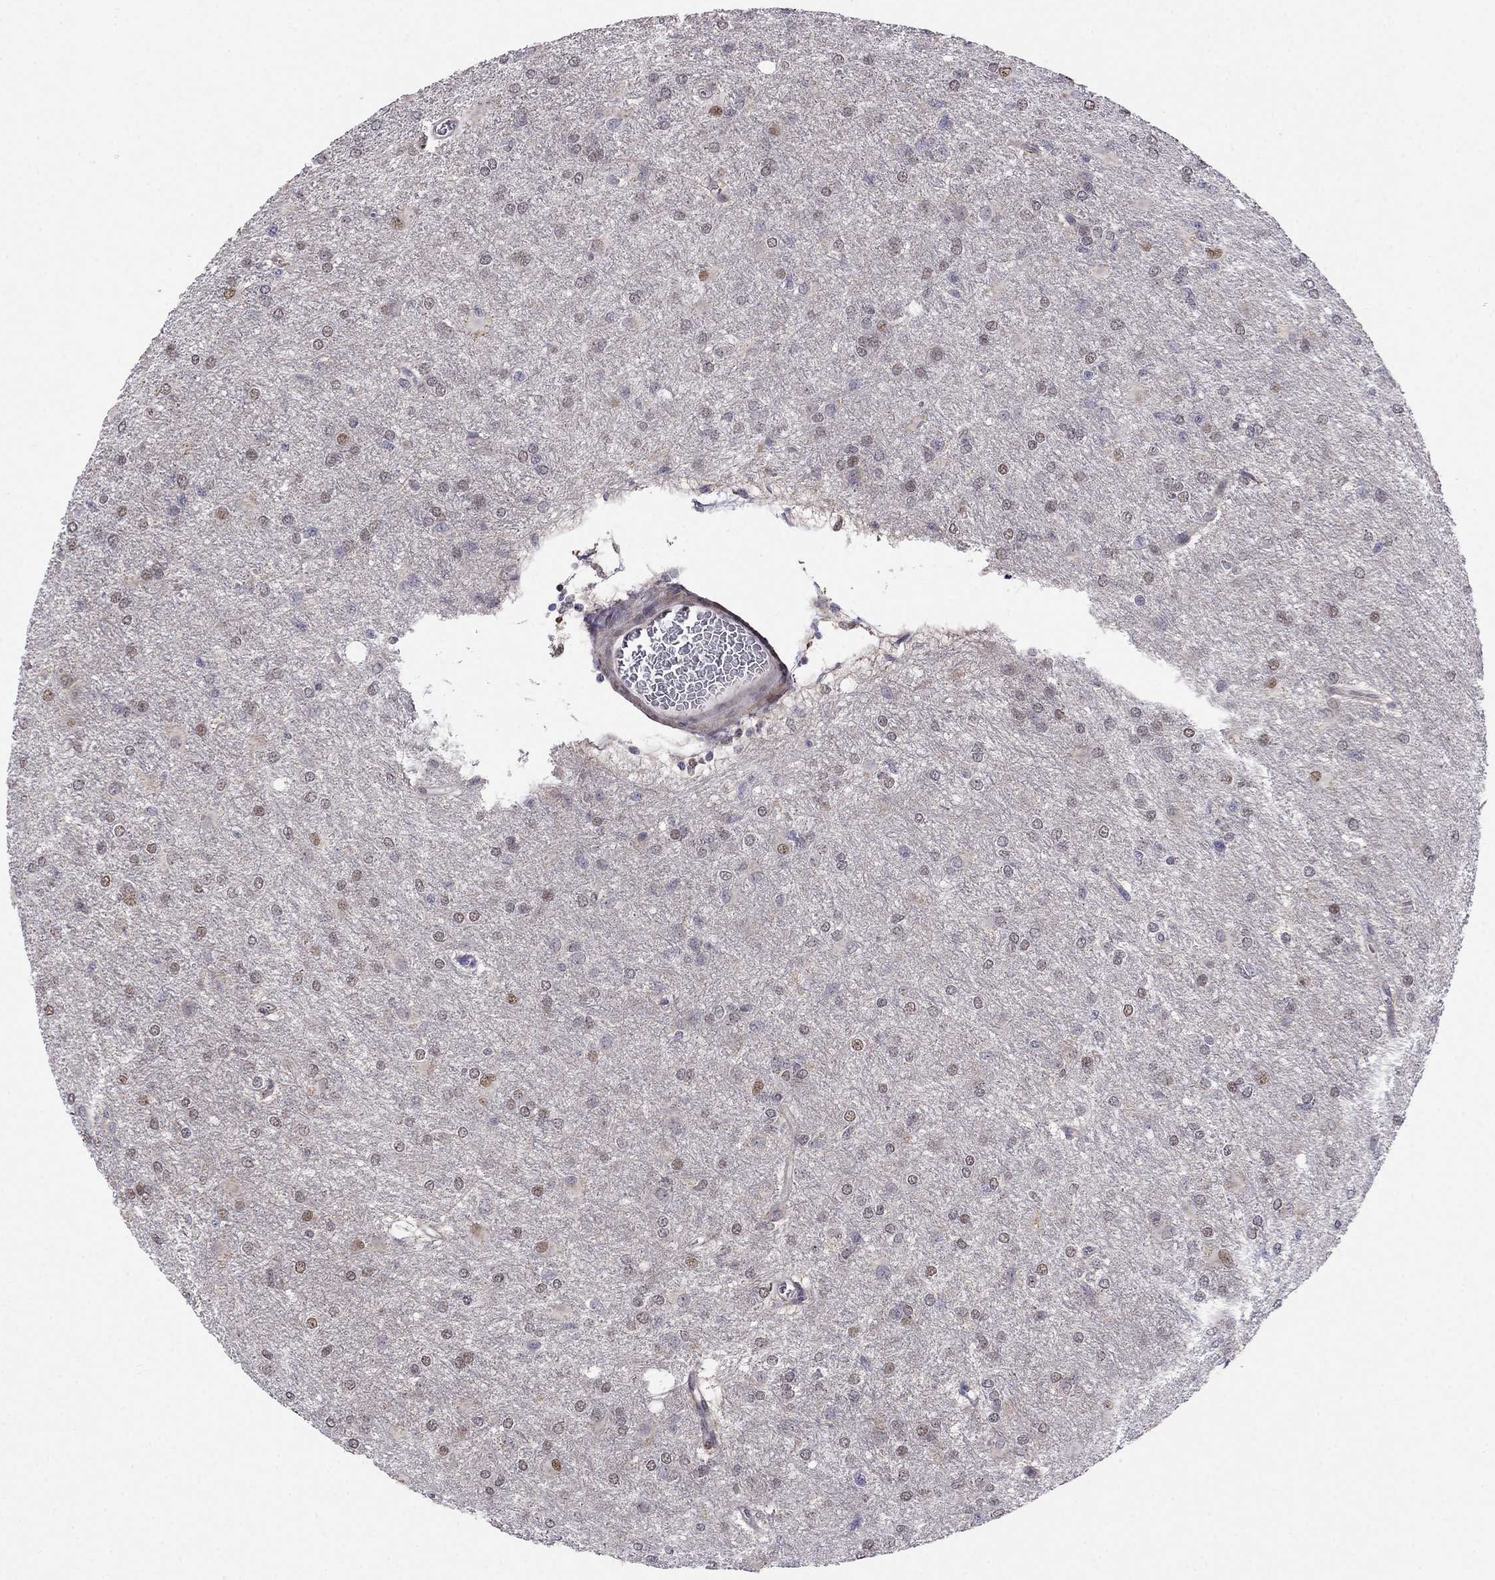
{"staining": {"intensity": "negative", "quantity": "none", "location": "none"}, "tissue": "glioma", "cell_type": "Tumor cells", "image_type": "cancer", "snomed": [{"axis": "morphology", "description": "Glioma, malignant, High grade"}, {"axis": "topography", "description": "Brain"}], "caption": "DAB (3,3'-diaminobenzidine) immunohistochemical staining of glioma shows no significant positivity in tumor cells.", "gene": "LRRC39", "patient": {"sex": "male", "age": 68}}